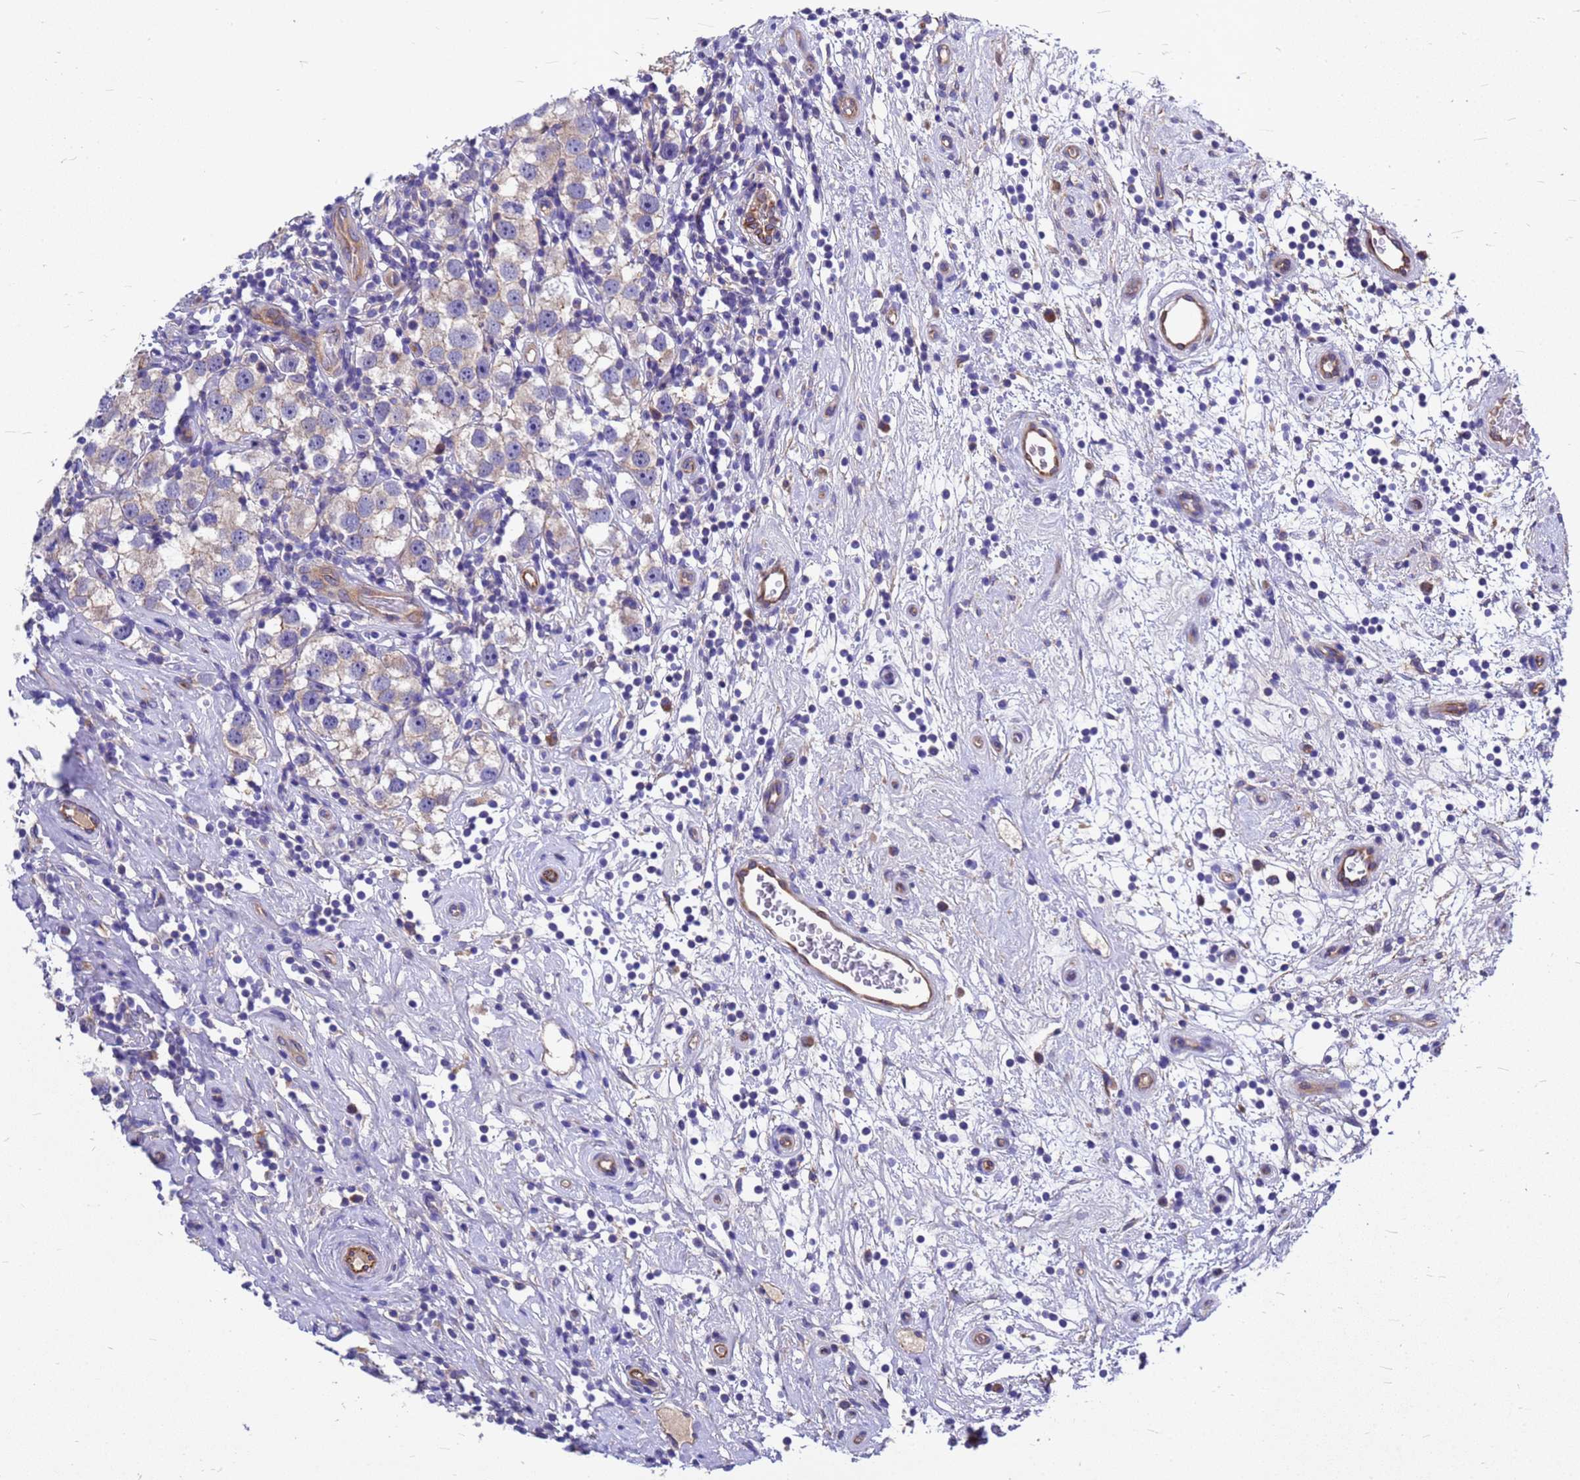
{"staining": {"intensity": "negative", "quantity": "none", "location": "none"}, "tissue": "testis cancer", "cell_type": "Tumor cells", "image_type": "cancer", "snomed": [{"axis": "morphology", "description": "Seminoma, NOS"}, {"axis": "topography", "description": "Testis"}], "caption": "Testis cancer (seminoma) was stained to show a protein in brown. There is no significant positivity in tumor cells. (DAB immunohistochemistry with hematoxylin counter stain).", "gene": "FBXW5", "patient": {"sex": "male", "age": 49}}